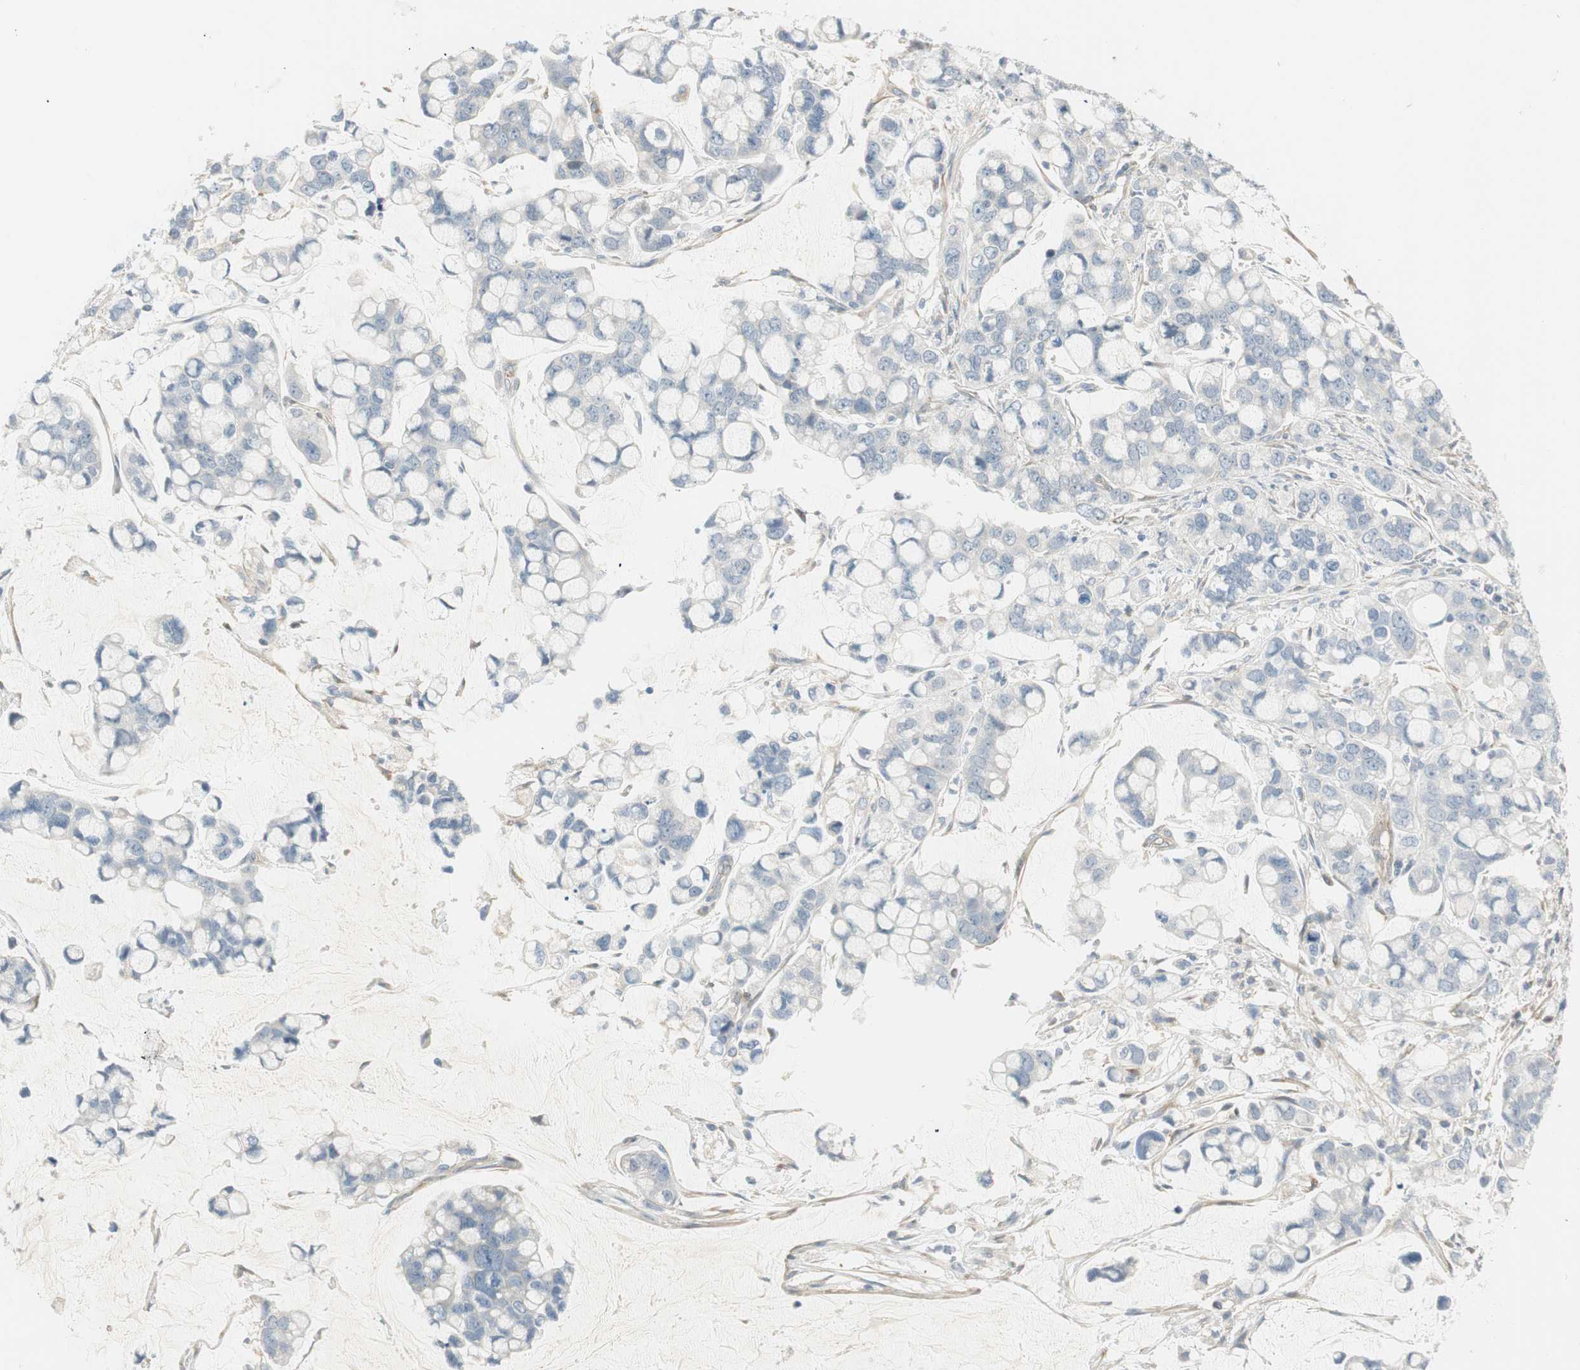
{"staining": {"intensity": "negative", "quantity": "none", "location": "none"}, "tissue": "stomach cancer", "cell_type": "Tumor cells", "image_type": "cancer", "snomed": [{"axis": "morphology", "description": "Adenocarcinoma, NOS"}, {"axis": "topography", "description": "Stomach, lower"}], "caption": "Stomach cancer stained for a protein using IHC exhibits no positivity tumor cells.", "gene": "STON1-GTF2A1L", "patient": {"sex": "male", "age": 84}}